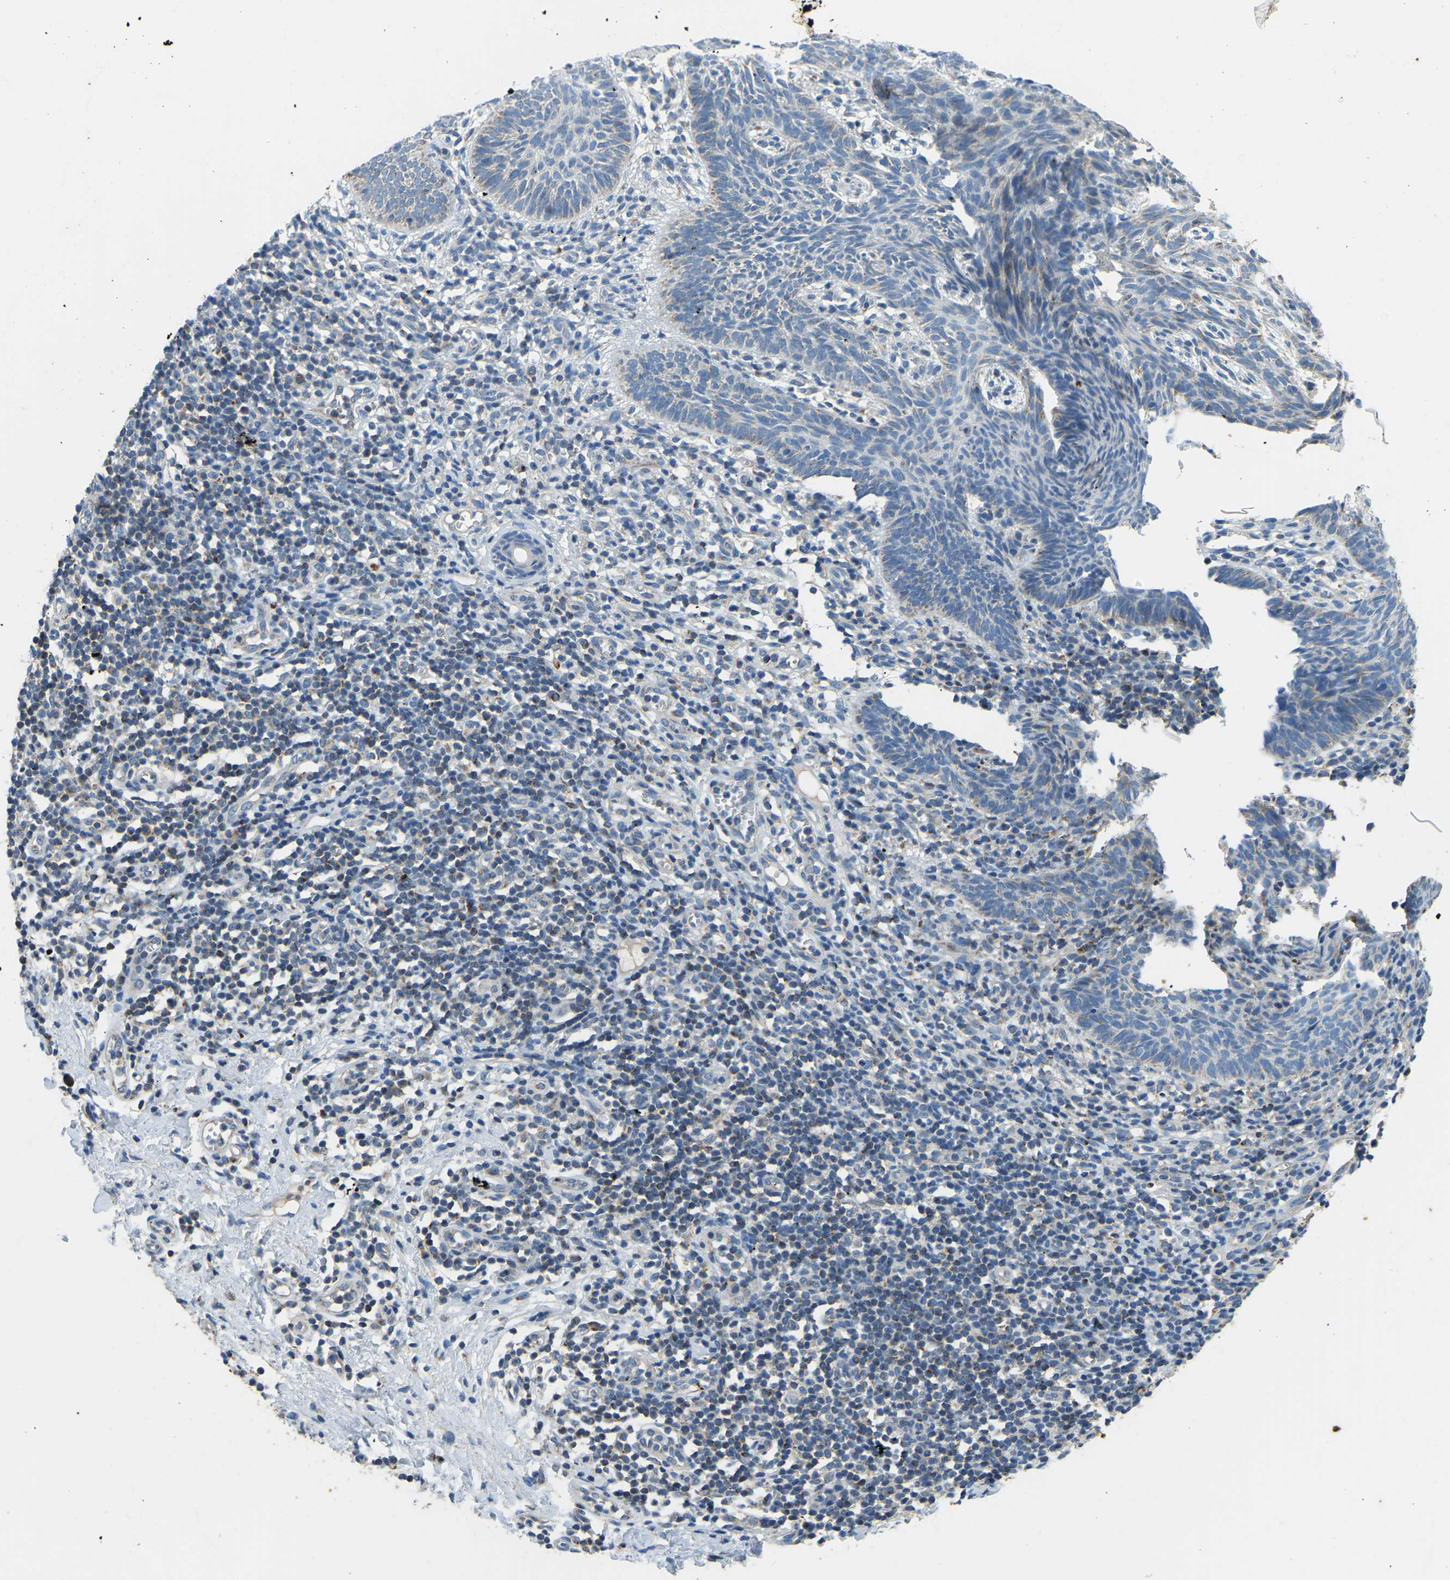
{"staining": {"intensity": "negative", "quantity": "none", "location": "none"}, "tissue": "skin cancer", "cell_type": "Tumor cells", "image_type": "cancer", "snomed": [{"axis": "morphology", "description": "Basal cell carcinoma"}, {"axis": "topography", "description": "Skin"}], "caption": "Protein analysis of skin cancer displays no significant staining in tumor cells.", "gene": "ZNF200", "patient": {"sex": "male", "age": 60}}